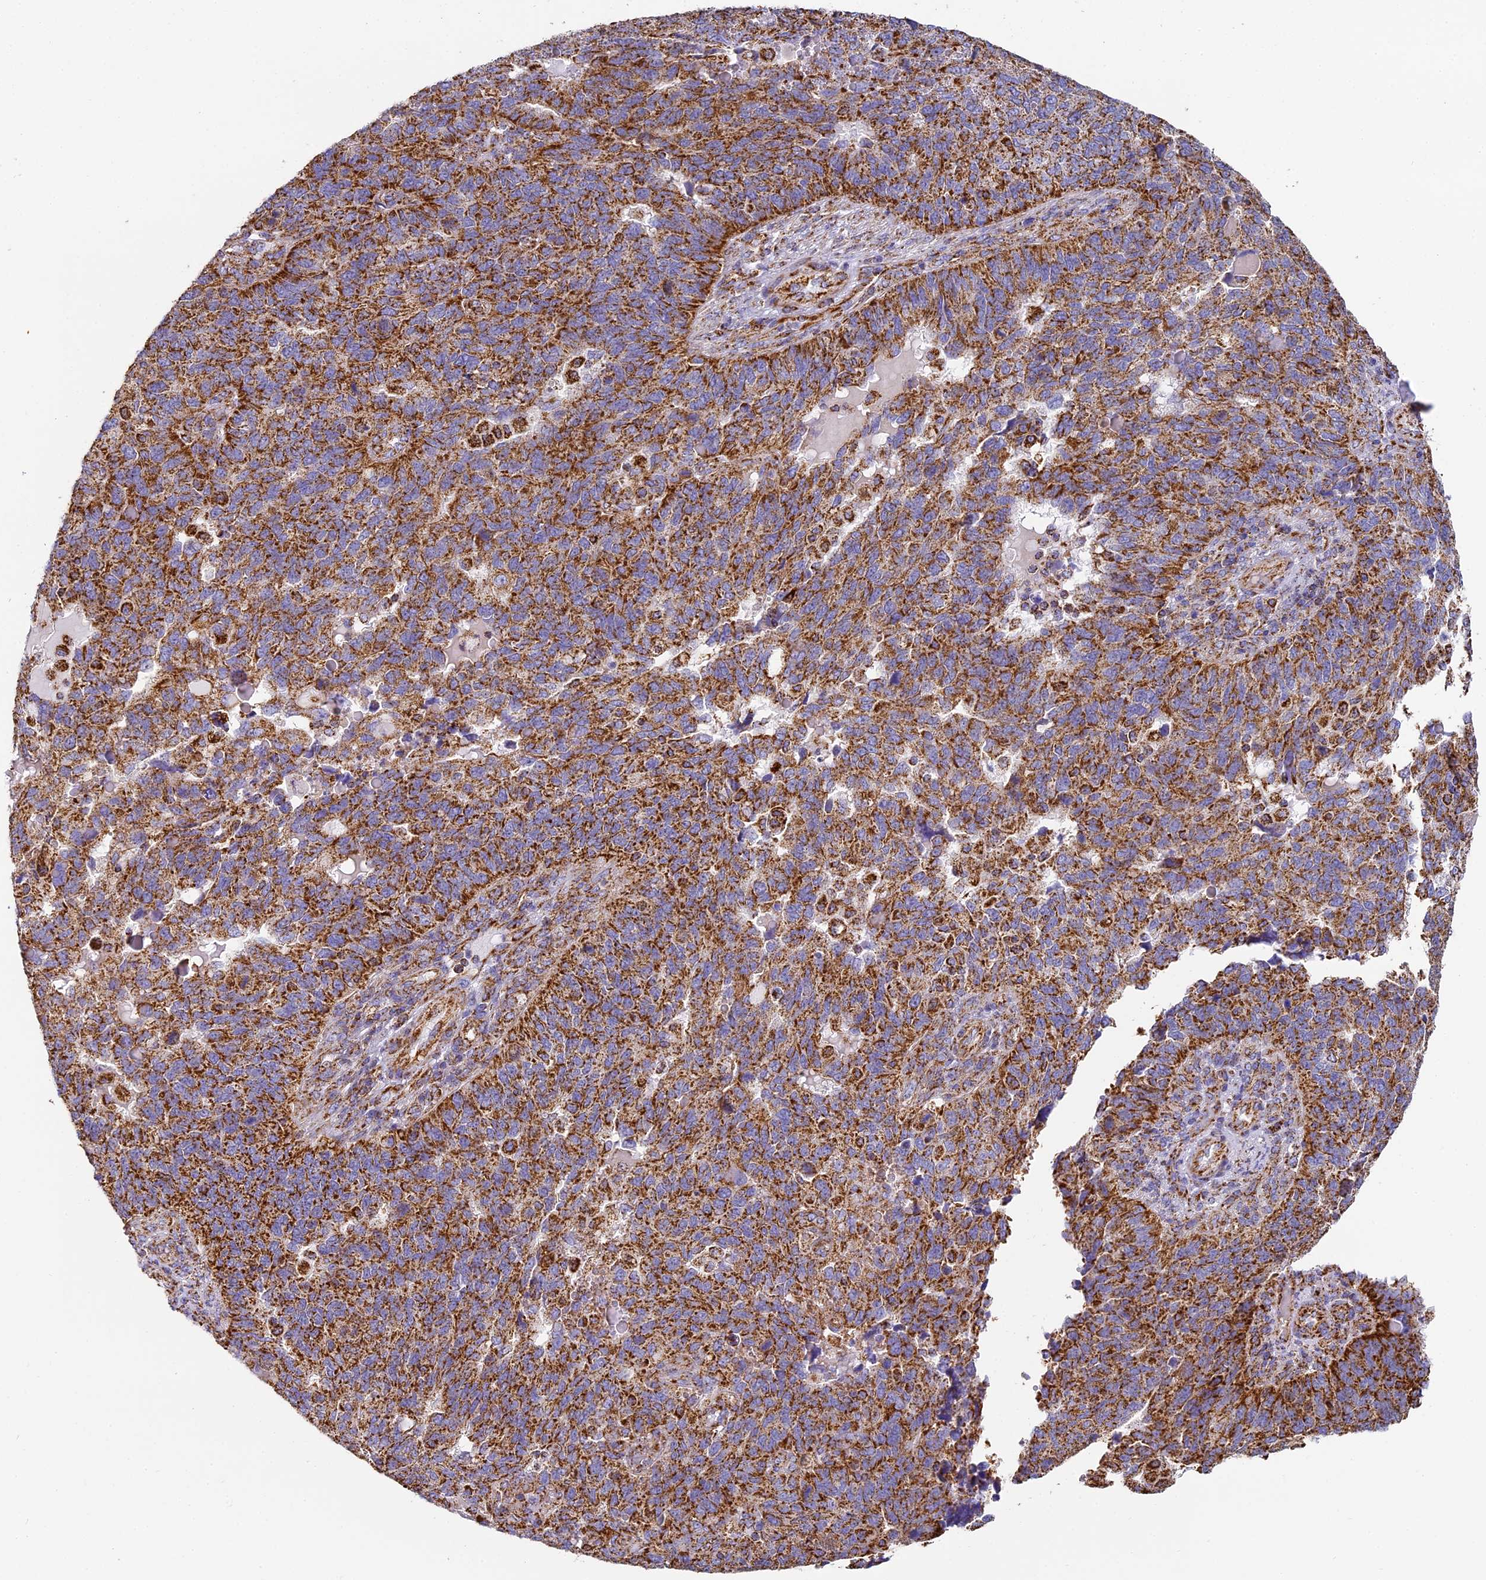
{"staining": {"intensity": "moderate", "quantity": ">75%", "location": "cytoplasmic/membranous"}, "tissue": "endometrial cancer", "cell_type": "Tumor cells", "image_type": "cancer", "snomed": [{"axis": "morphology", "description": "Adenocarcinoma, NOS"}, {"axis": "topography", "description": "Endometrium"}], "caption": "Moderate cytoplasmic/membranous expression is present in about >75% of tumor cells in endometrial cancer.", "gene": "STK17A", "patient": {"sex": "female", "age": 66}}